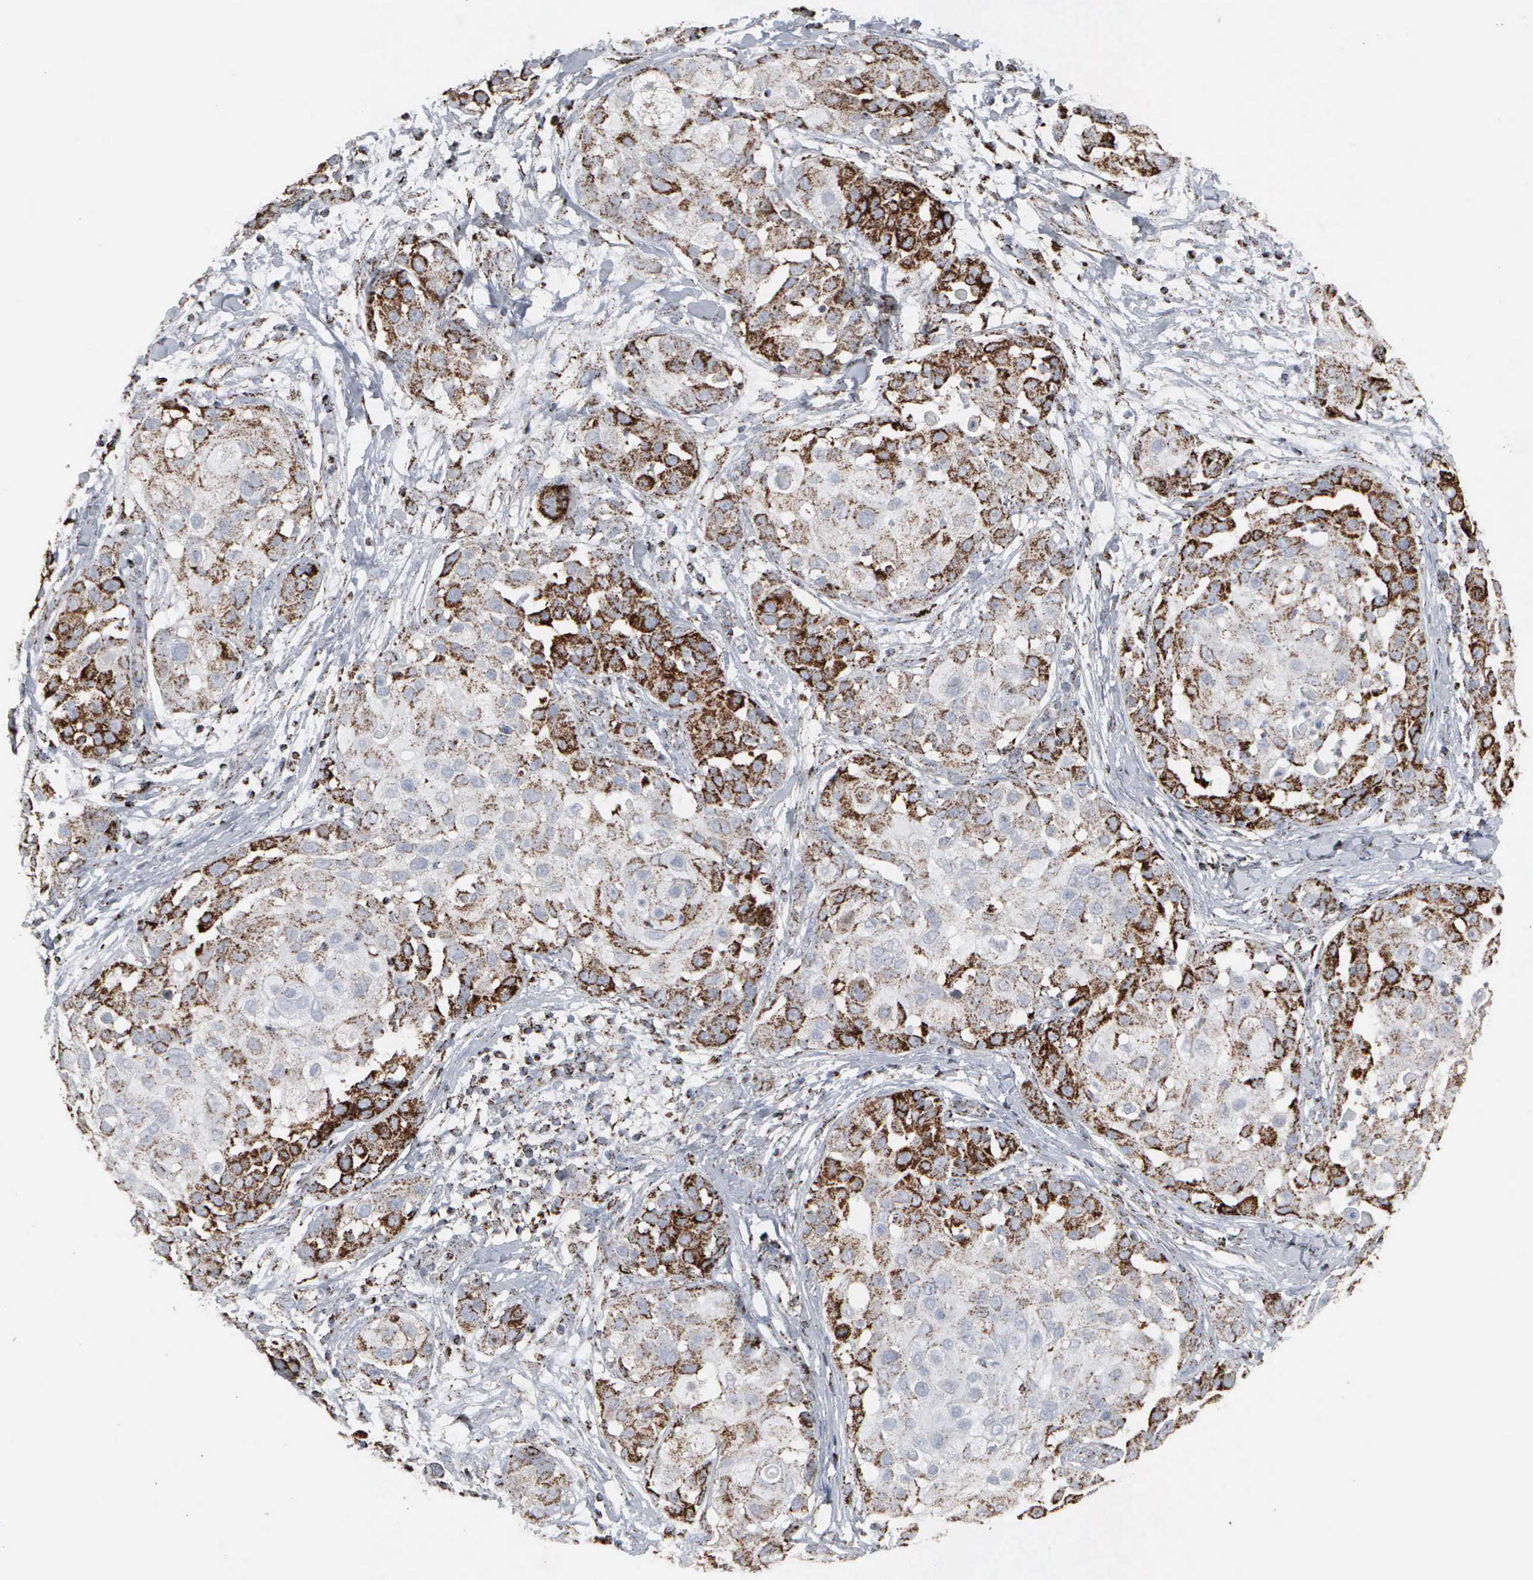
{"staining": {"intensity": "strong", "quantity": "25%-75%", "location": "cytoplasmic/membranous"}, "tissue": "skin cancer", "cell_type": "Tumor cells", "image_type": "cancer", "snomed": [{"axis": "morphology", "description": "Squamous cell carcinoma, NOS"}, {"axis": "topography", "description": "Skin"}], "caption": "The photomicrograph shows staining of squamous cell carcinoma (skin), revealing strong cytoplasmic/membranous protein staining (brown color) within tumor cells.", "gene": "HSPA9", "patient": {"sex": "female", "age": 57}}